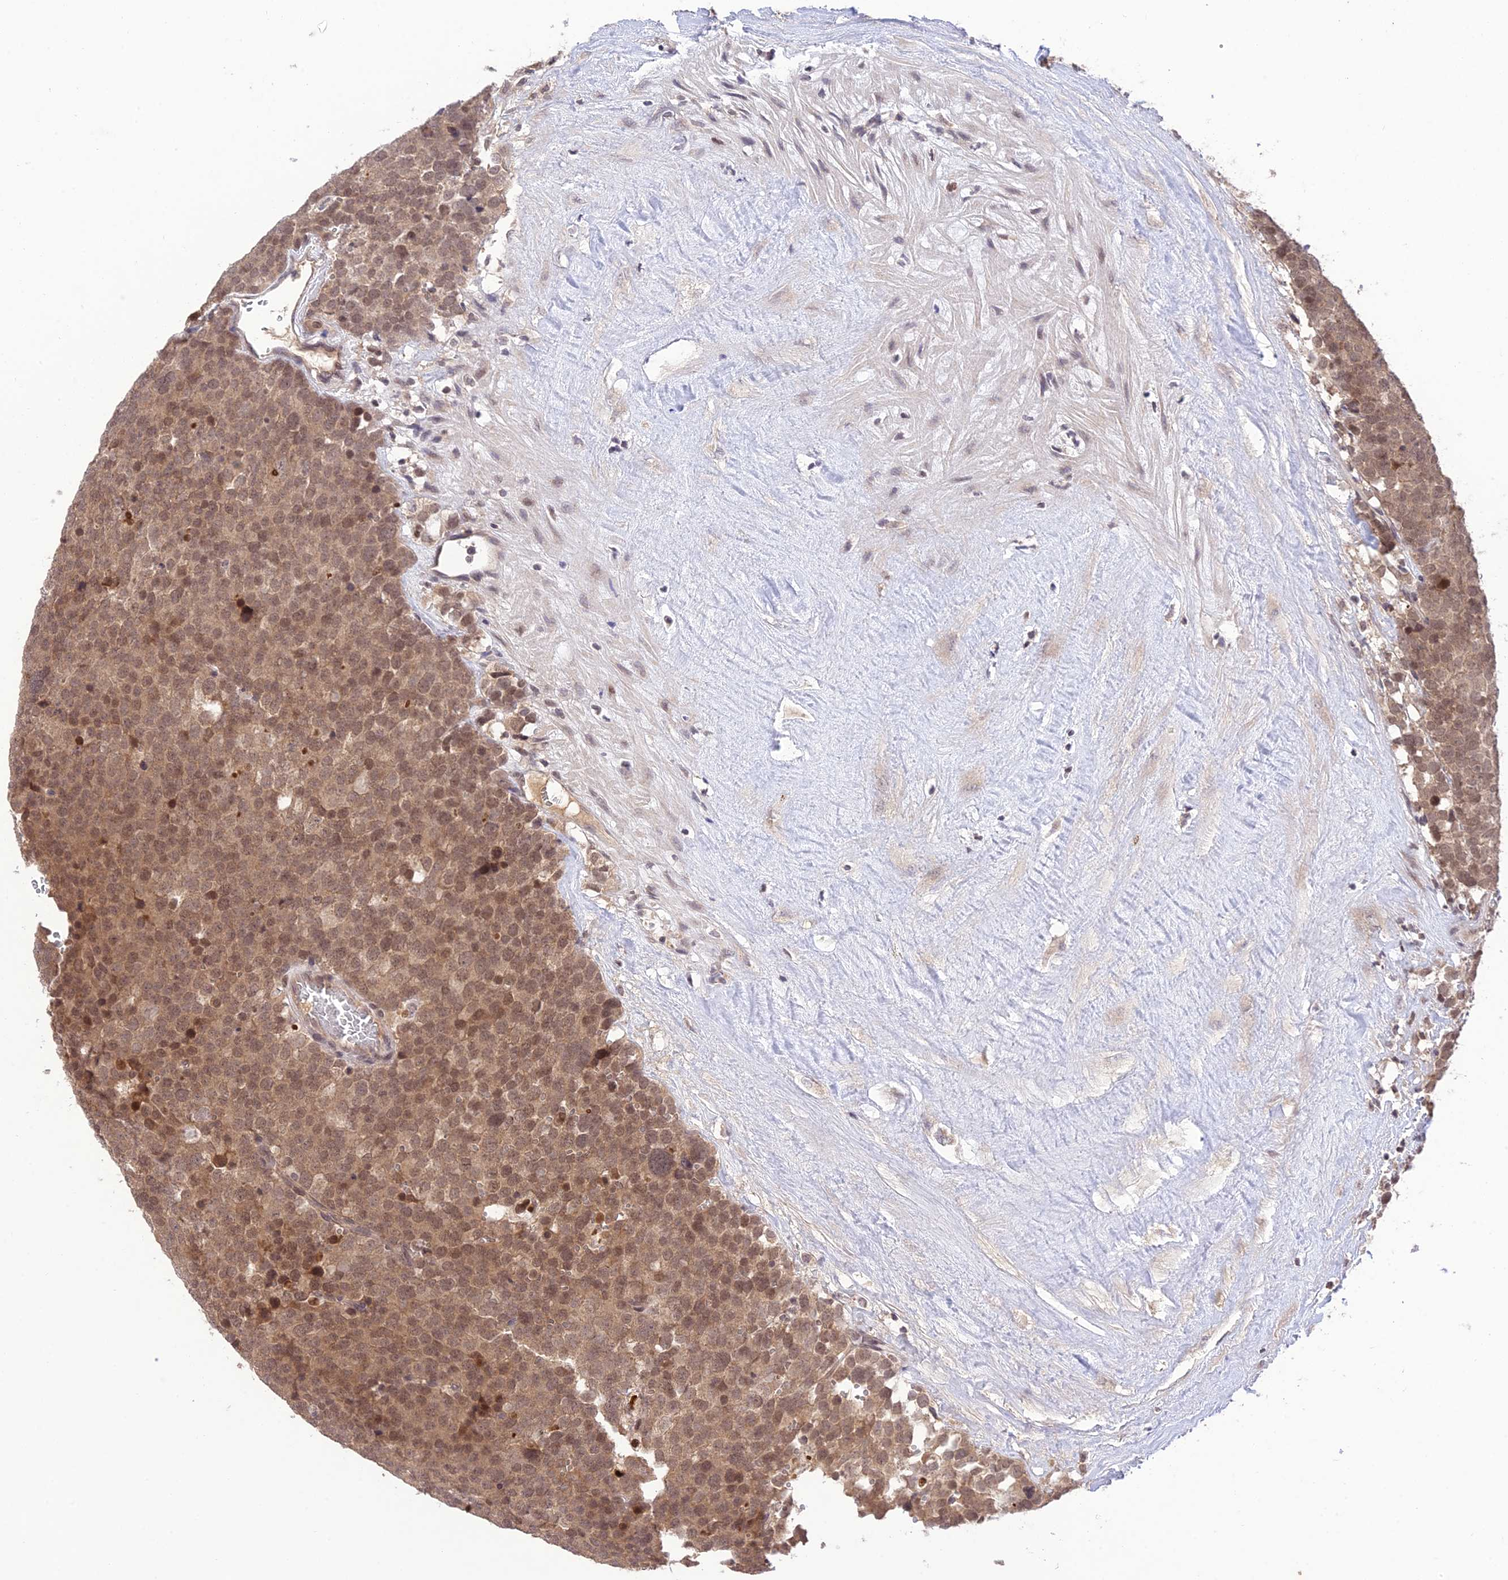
{"staining": {"intensity": "moderate", "quantity": ">75%", "location": "cytoplasmic/membranous,nuclear"}, "tissue": "testis cancer", "cell_type": "Tumor cells", "image_type": "cancer", "snomed": [{"axis": "morphology", "description": "Seminoma, NOS"}, {"axis": "topography", "description": "Testis"}], "caption": "High-power microscopy captured an IHC histopathology image of testis cancer (seminoma), revealing moderate cytoplasmic/membranous and nuclear staining in approximately >75% of tumor cells.", "gene": "TEKT1", "patient": {"sex": "male", "age": 71}}